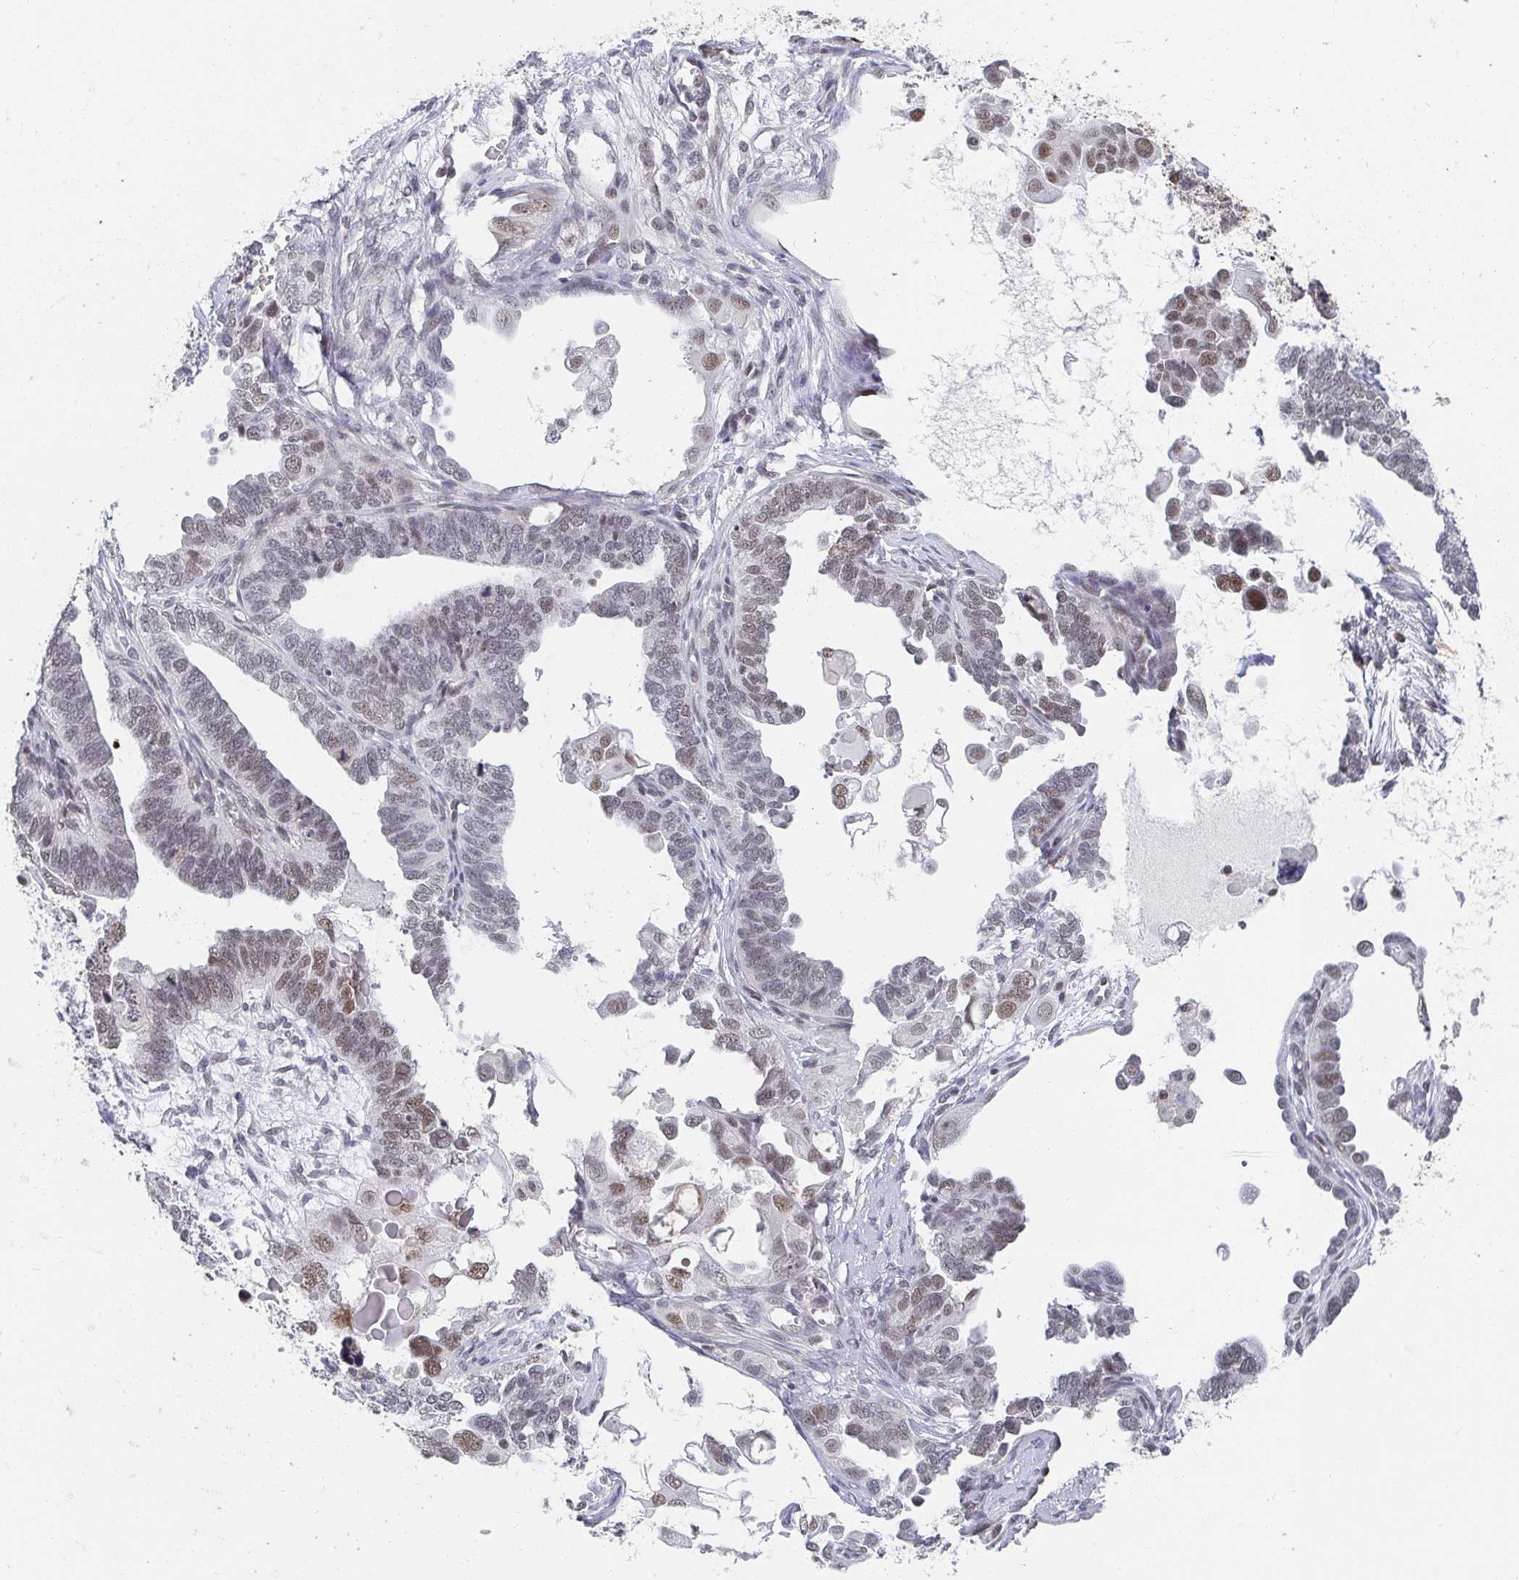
{"staining": {"intensity": "weak", "quantity": "25%-75%", "location": "nuclear"}, "tissue": "ovarian cancer", "cell_type": "Tumor cells", "image_type": "cancer", "snomed": [{"axis": "morphology", "description": "Cystadenocarcinoma, serous, NOS"}, {"axis": "topography", "description": "Ovary"}], "caption": "DAB immunohistochemical staining of ovarian serous cystadenocarcinoma displays weak nuclear protein staining in about 25%-75% of tumor cells. (DAB = brown stain, brightfield microscopy at high magnification).", "gene": "RCOR1", "patient": {"sex": "female", "age": 51}}